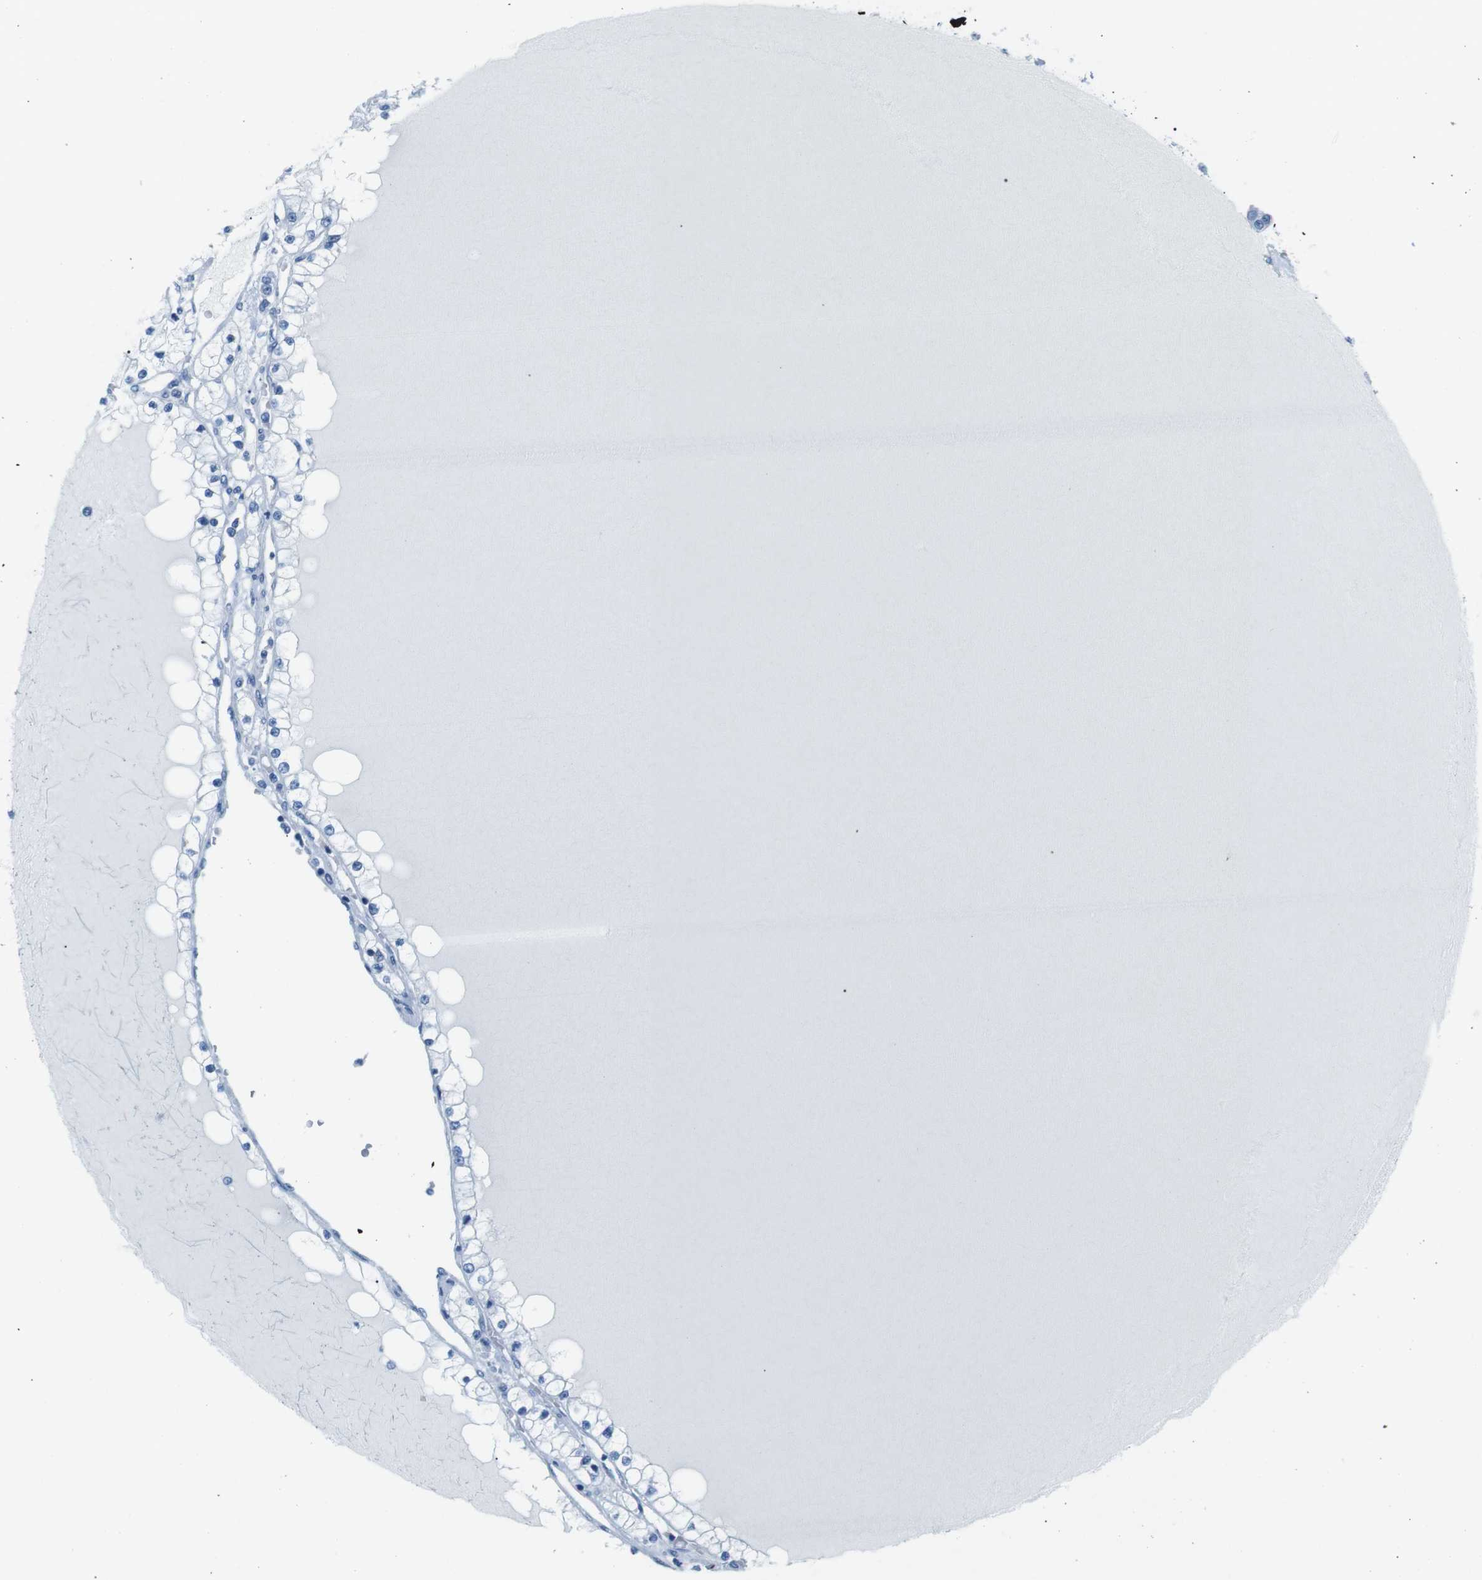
{"staining": {"intensity": "negative", "quantity": "none", "location": "none"}, "tissue": "renal cancer", "cell_type": "Tumor cells", "image_type": "cancer", "snomed": [{"axis": "morphology", "description": "Adenocarcinoma, NOS"}, {"axis": "topography", "description": "Kidney"}], "caption": "Tumor cells are negative for brown protein staining in adenocarcinoma (renal).", "gene": "MUC2", "patient": {"sex": "male", "age": 68}}